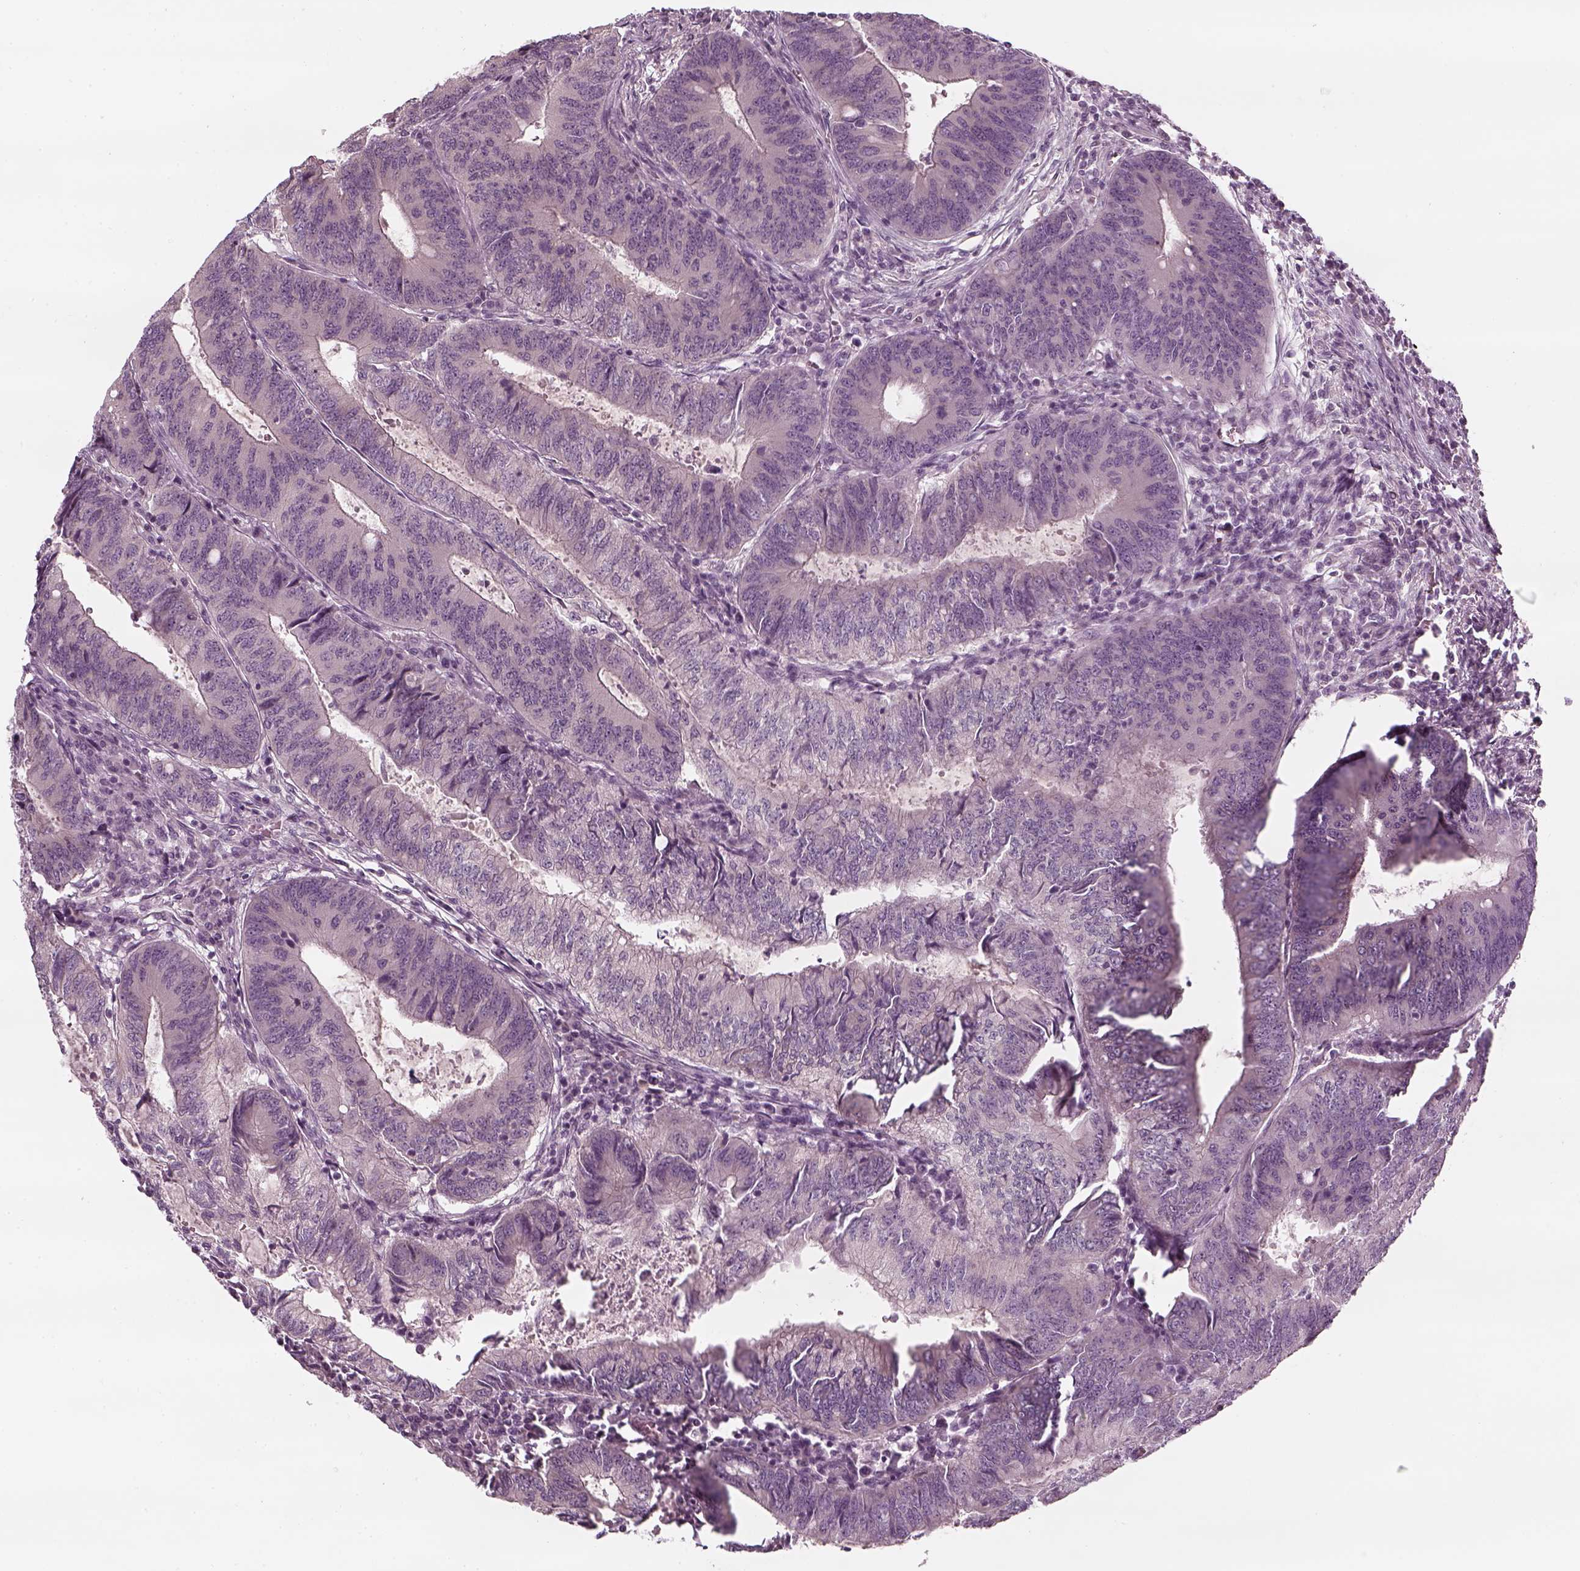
{"staining": {"intensity": "negative", "quantity": "none", "location": "none"}, "tissue": "colorectal cancer", "cell_type": "Tumor cells", "image_type": "cancer", "snomed": [{"axis": "morphology", "description": "Adenocarcinoma, NOS"}, {"axis": "topography", "description": "Colon"}], "caption": "Immunohistochemistry (IHC) of human colorectal adenocarcinoma shows no positivity in tumor cells.", "gene": "PNMT", "patient": {"sex": "male", "age": 67}}